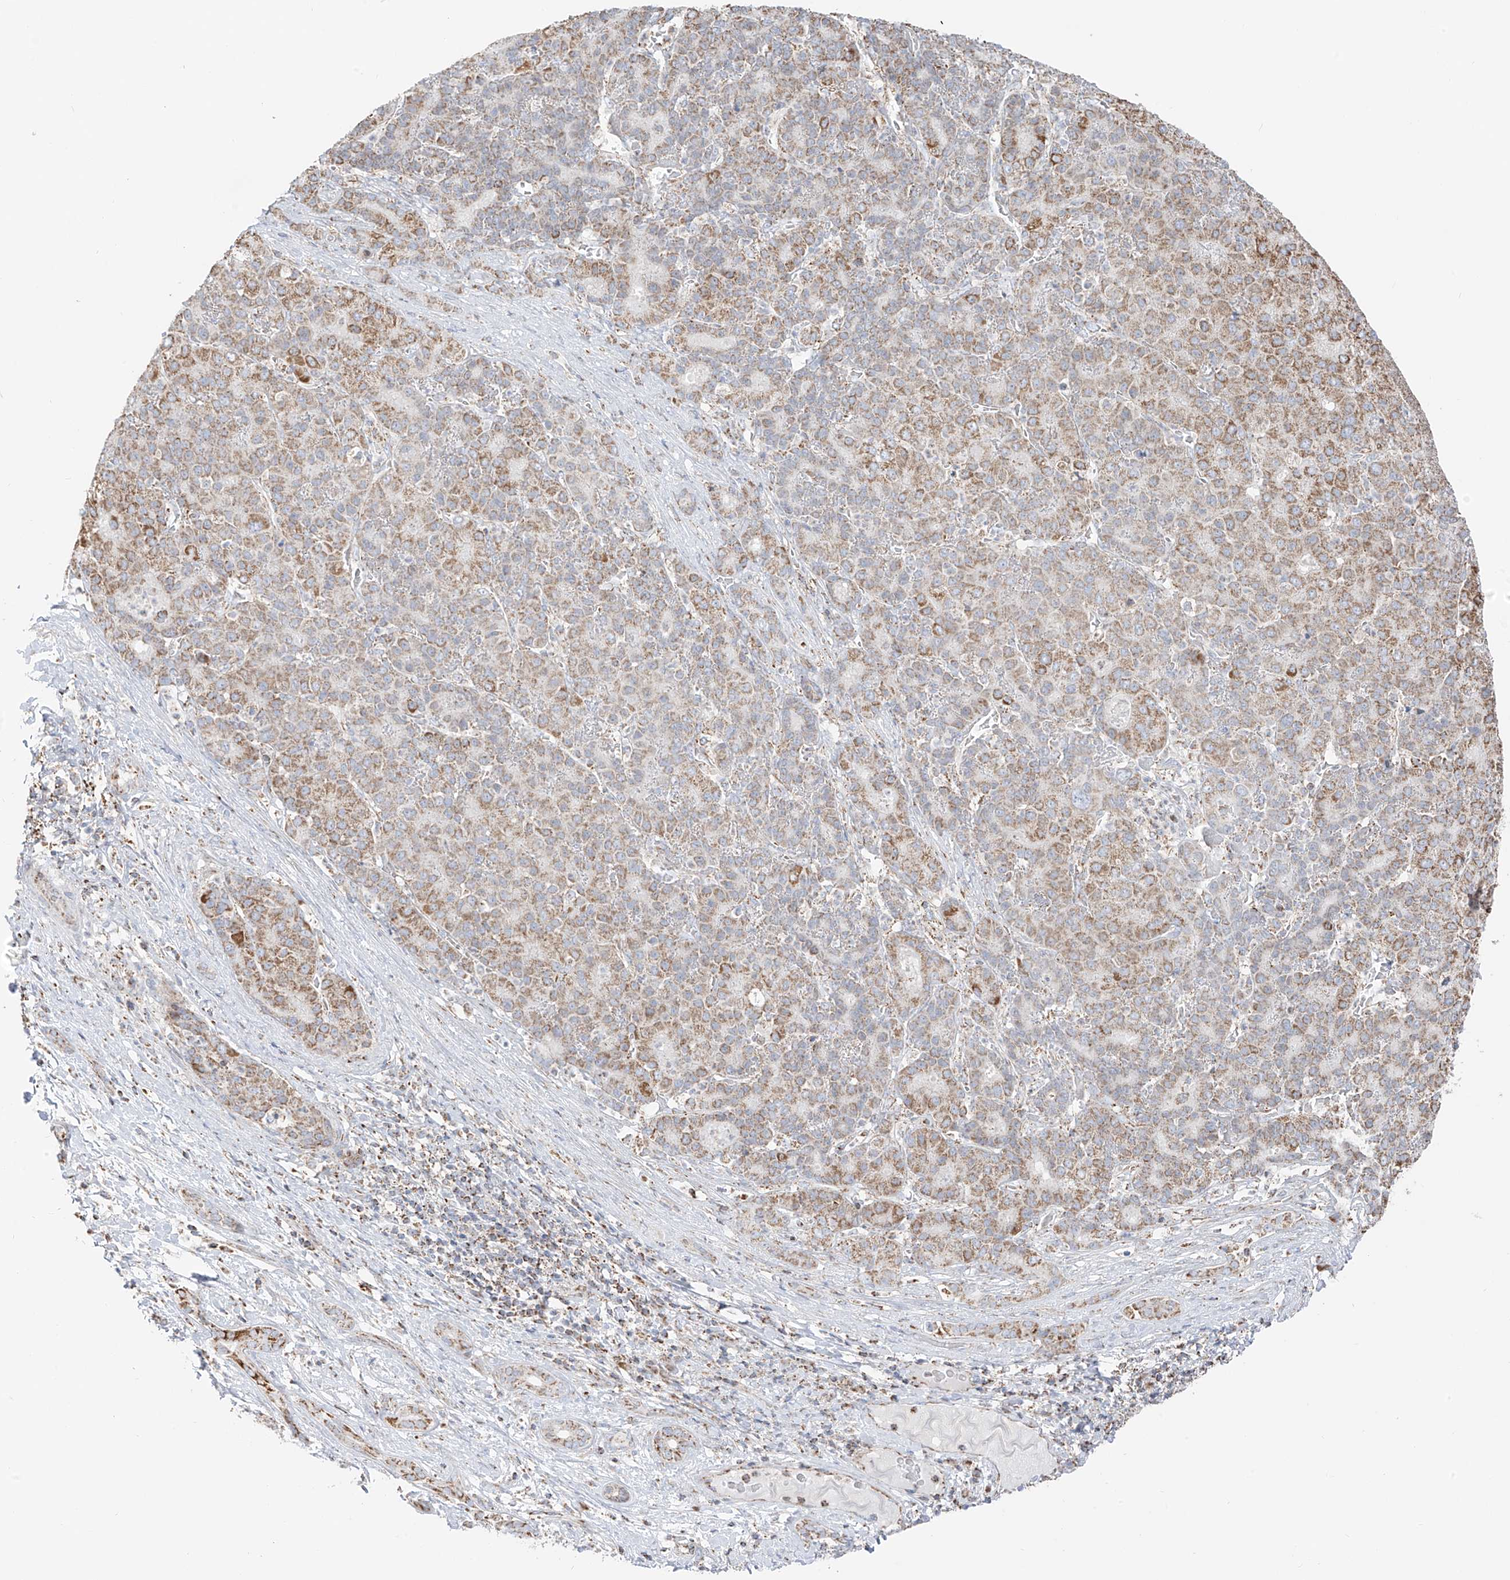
{"staining": {"intensity": "moderate", "quantity": ">75%", "location": "cytoplasmic/membranous"}, "tissue": "liver cancer", "cell_type": "Tumor cells", "image_type": "cancer", "snomed": [{"axis": "morphology", "description": "Carcinoma, Hepatocellular, NOS"}, {"axis": "topography", "description": "Liver"}], "caption": "Protein staining reveals moderate cytoplasmic/membranous staining in about >75% of tumor cells in hepatocellular carcinoma (liver).", "gene": "ETHE1", "patient": {"sex": "male", "age": 65}}